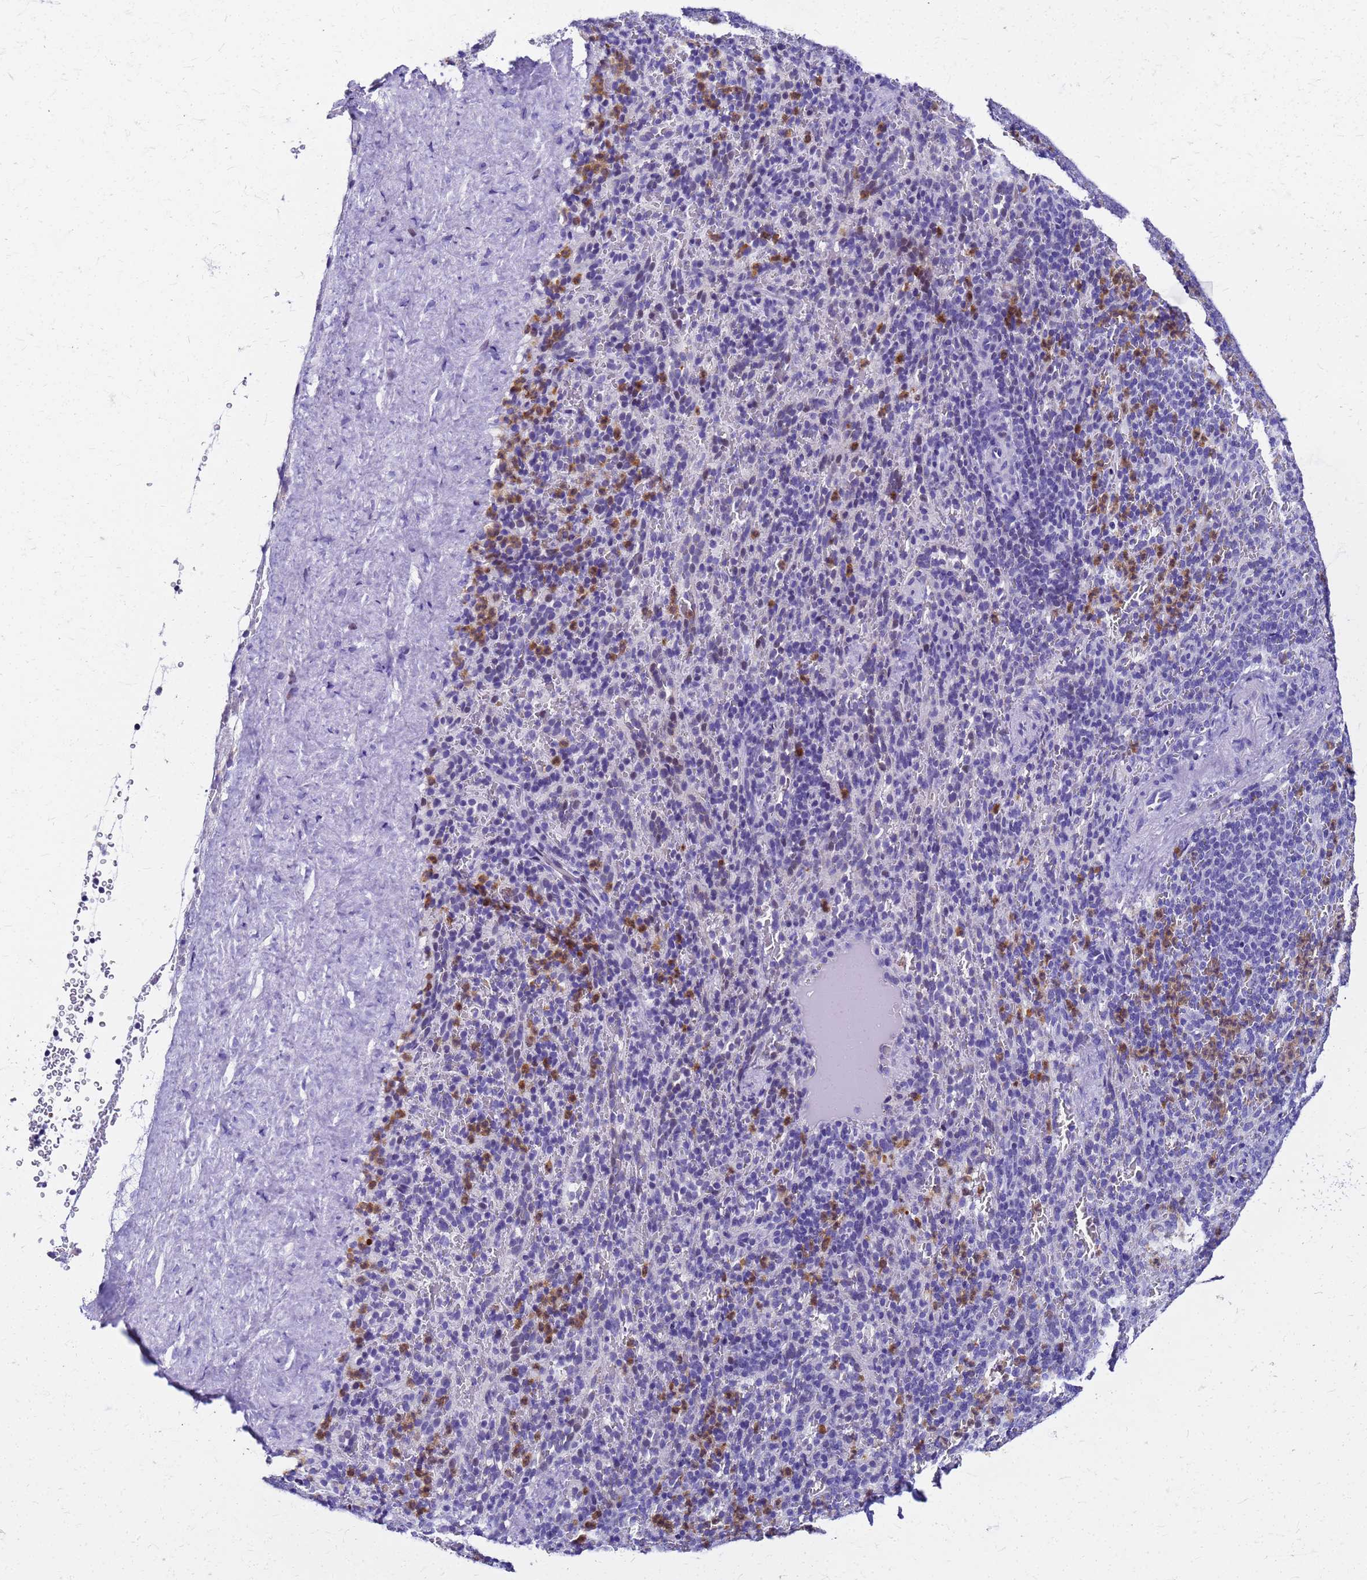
{"staining": {"intensity": "moderate", "quantity": "<25%", "location": "cytoplasmic/membranous"}, "tissue": "spleen", "cell_type": "Cells in red pulp", "image_type": "normal", "snomed": [{"axis": "morphology", "description": "Normal tissue, NOS"}, {"axis": "topography", "description": "Spleen"}], "caption": "The micrograph demonstrates immunohistochemical staining of benign spleen. There is moderate cytoplasmic/membranous positivity is identified in approximately <25% of cells in red pulp.", "gene": "SMIM21", "patient": {"sex": "female", "age": 21}}